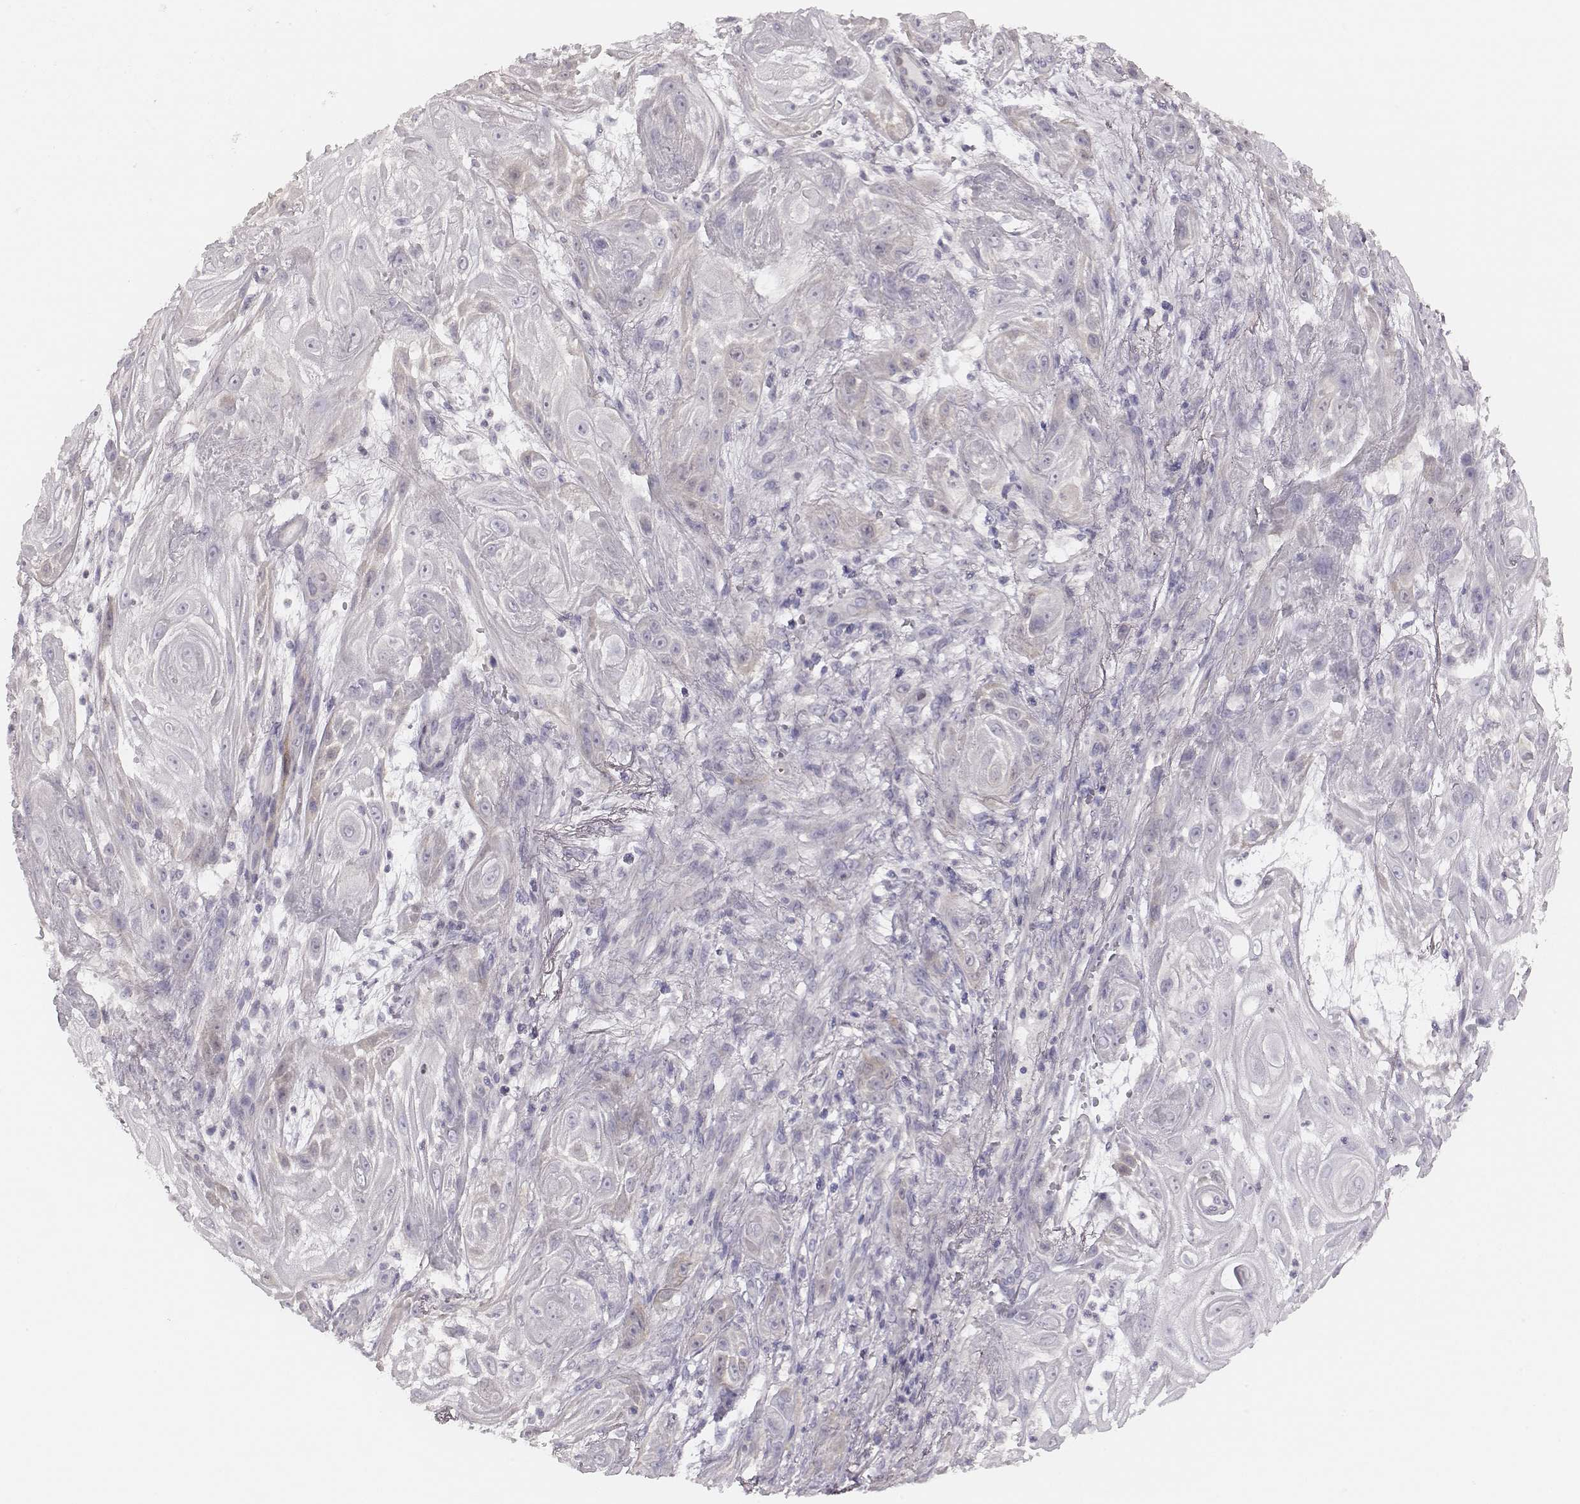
{"staining": {"intensity": "negative", "quantity": "none", "location": "none"}, "tissue": "skin cancer", "cell_type": "Tumor cells", "image_type": "cancer", "snomed": [{"axis": "morphology", "description": "Squamous cell carcinoma, NOS"}, {"axis": "topography", "description": "Skin"}], "caption": "Immunohistochemical staining of skin cancer demonstrates no significant staining in tumor cells.", "gene": "PBK", "patient": {"sex": "male", "age": 62}}